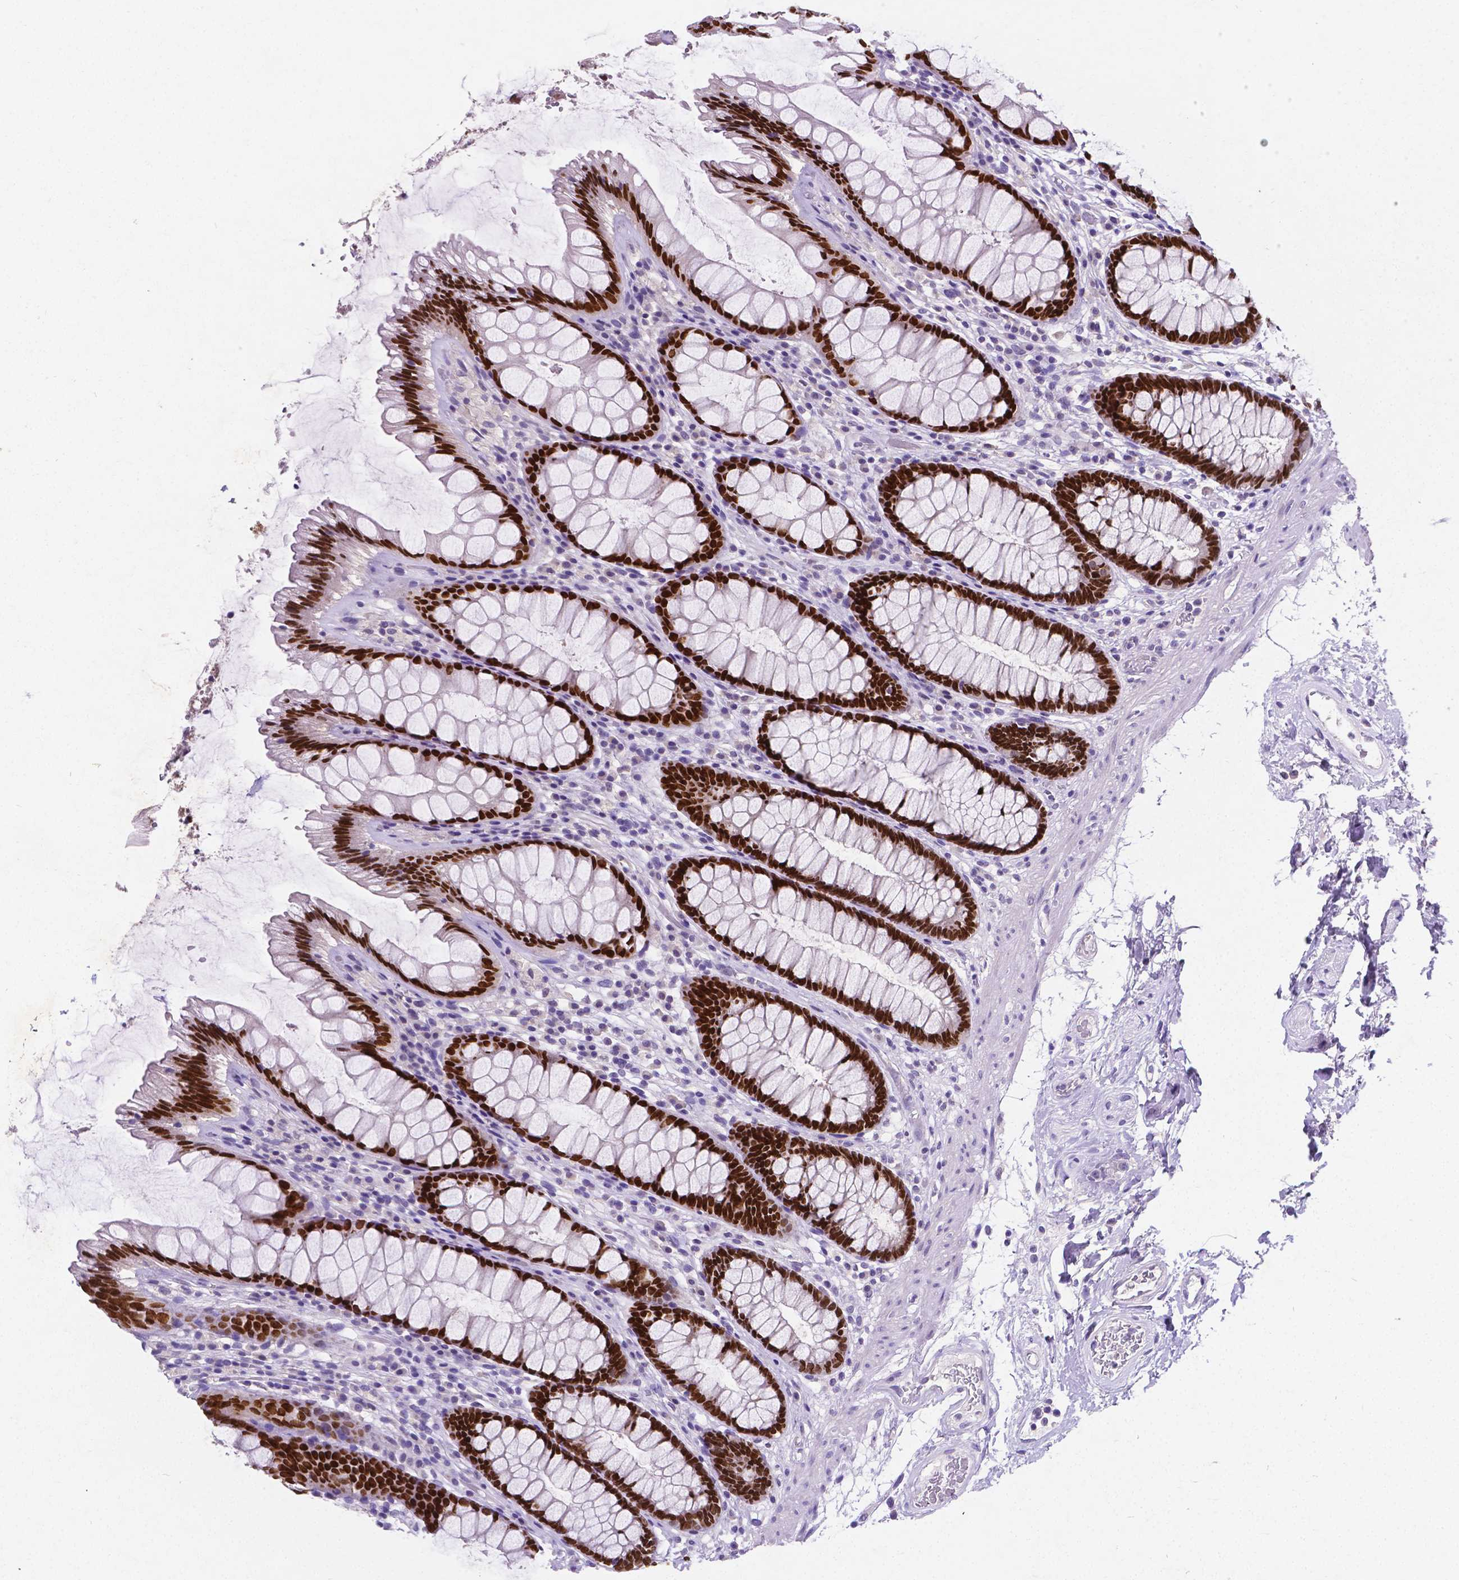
{"staining": {"intensity": "strong", "quantity": ">75%", "location": "nuclear"}, "tissue": "rectum", "cell_type": "Glandular cells", "image_type": "normal", "snomed": [{"axis": "morphology", "description": "Normal tissue, NOS"}, {"axis": "topography", "description": "Rectum"}], "caption": "IHC image of unremarkable rectum: human rectum stained using IHC reveals high levels of strong protein expression localized specifically in the nuclear of glandular cells, appearing as a nuclear brown color.", "gene": "SATB2", "patient": {"sex": "male", "age": 72}}